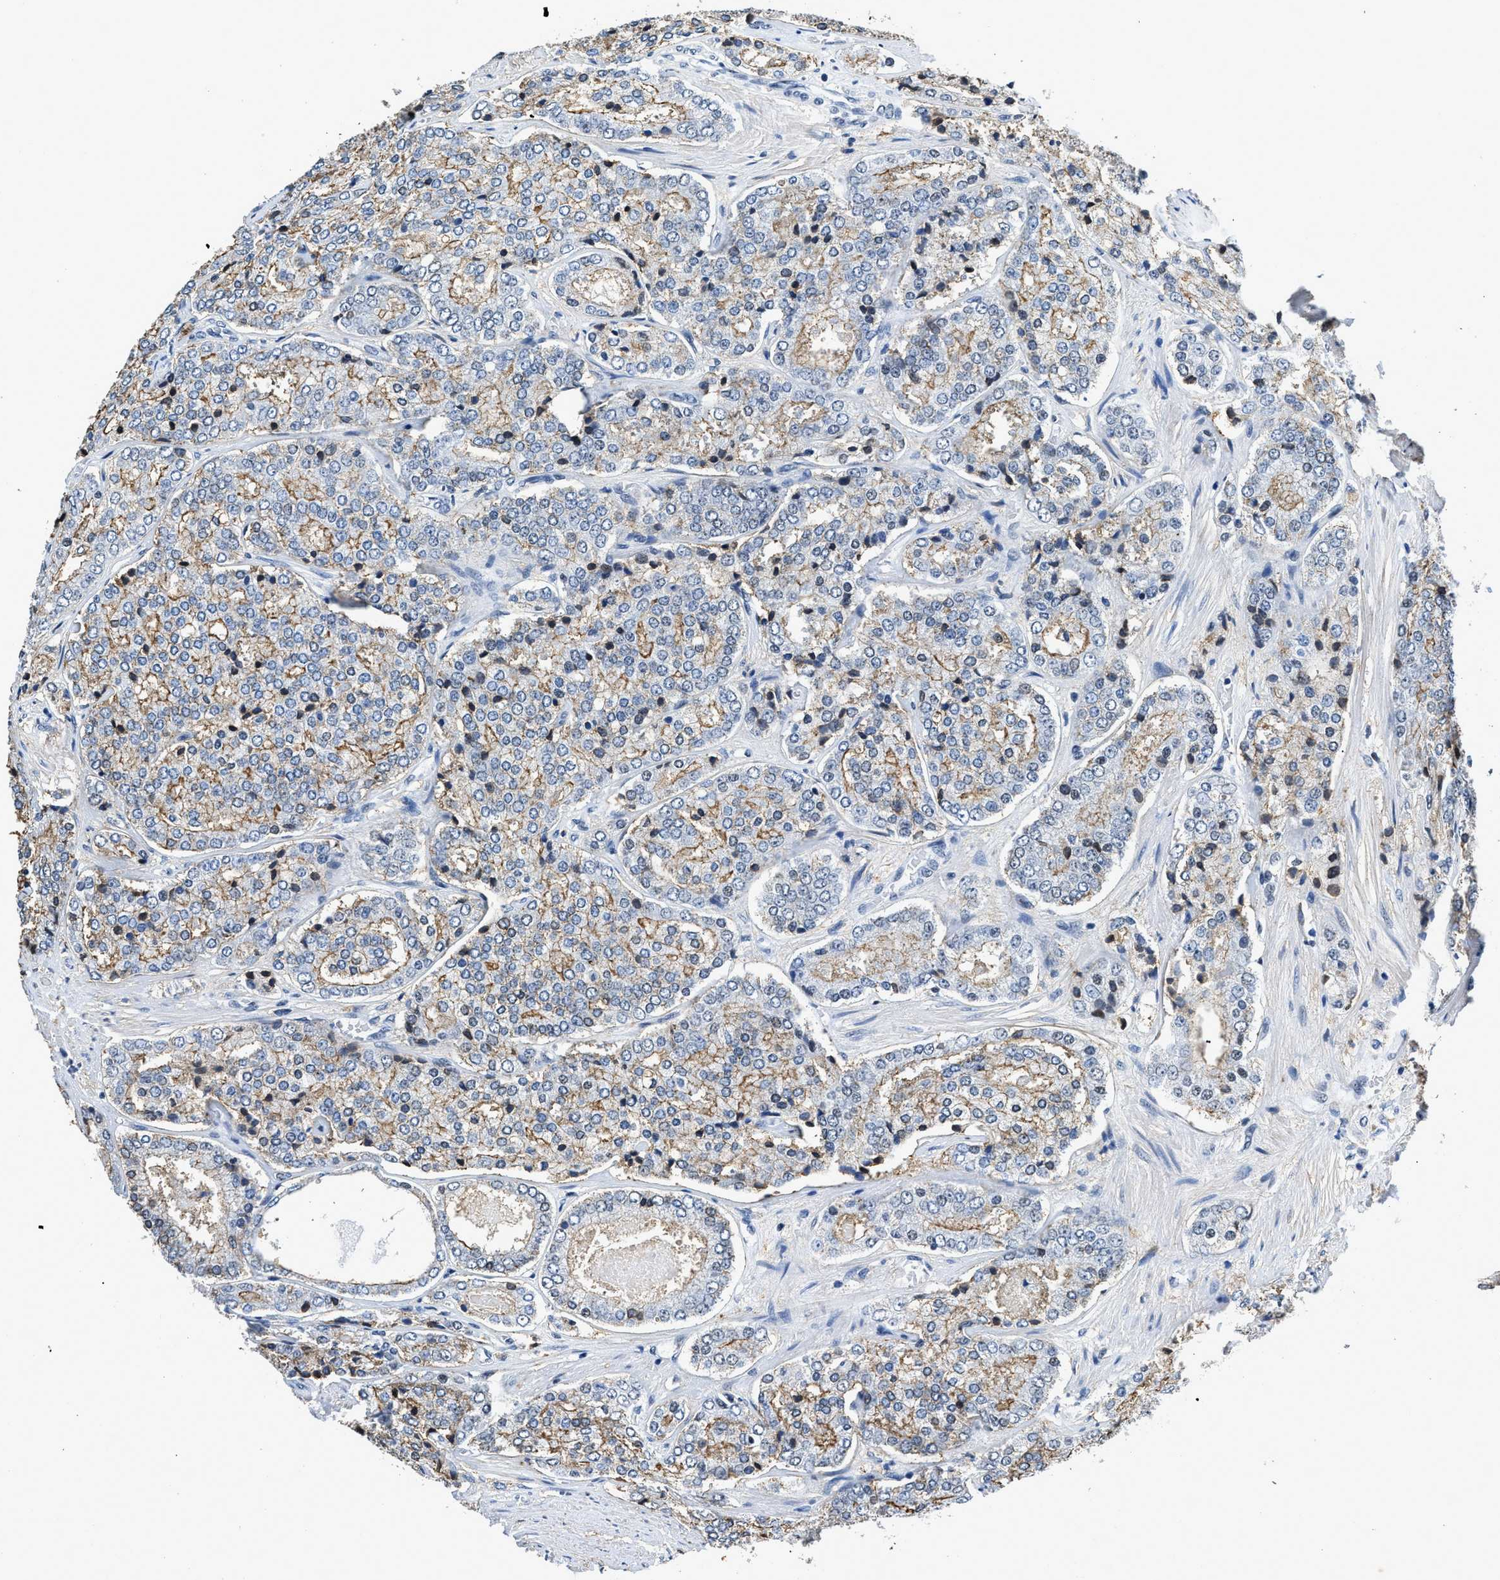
{"staining": {"intensity": "moderate", "quantity": "25%-75%", "location": "cytoplasmic/membranous"}, "tissue": "prostate cancer", "cell_type": "Tumor cells", "image_type": "cancer", "snomed": [{"axis": "morphology", "description": "Adenocarcinoma, High grade"}, {"axis": "topography", "description": "Prostate"}], "caption": "A histopathology image of human prostate cancer stained for a protein exhibits moderate cytoplasmic/membranous brown staining in tumor cells. Immunohistochemistry stains the protein of interest in brown and the nuclei are stained blue.", "gene": "HNRNPH2", "patient": {"sex": "male", "age": 65}}